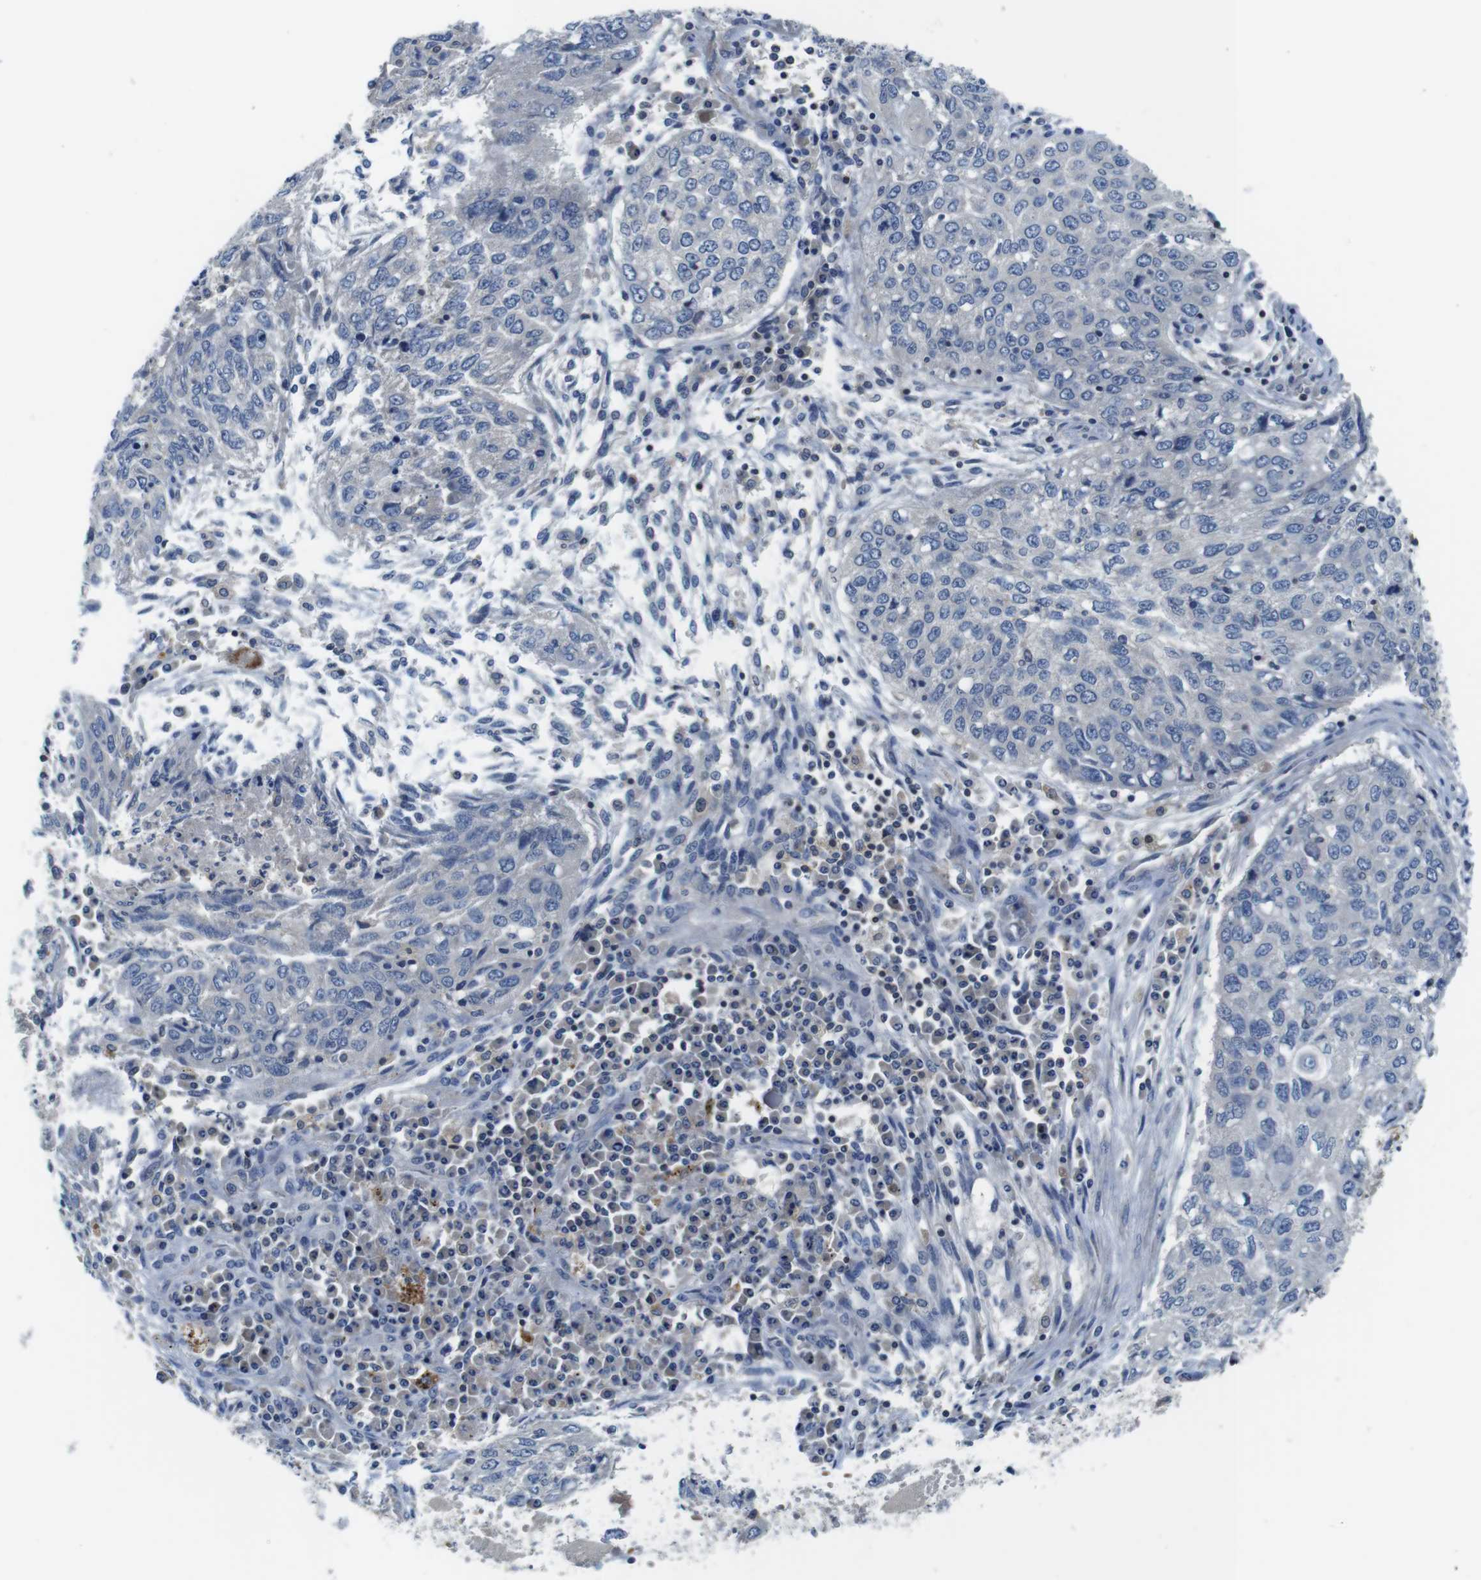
{"staining": {"intensity": "negative", "quantity": "none", "location": "none"}, "tissue": "lung cancer", "cell_type": "Tumor cells", "image_type": "cancer", "snomed": [{"axis": "morphology", "description": "Squamous cell carcinoma, NOS"}, {"axis": "topography", "description": "Lung"}], "caption": "Lung cancer (squamous cell carcinoma) stained for a protein using immunohistochemistry demonstrates no expression tumor cells.", "gene": "PIK3CD", "patient": {"sex": "female", "age": 63}}